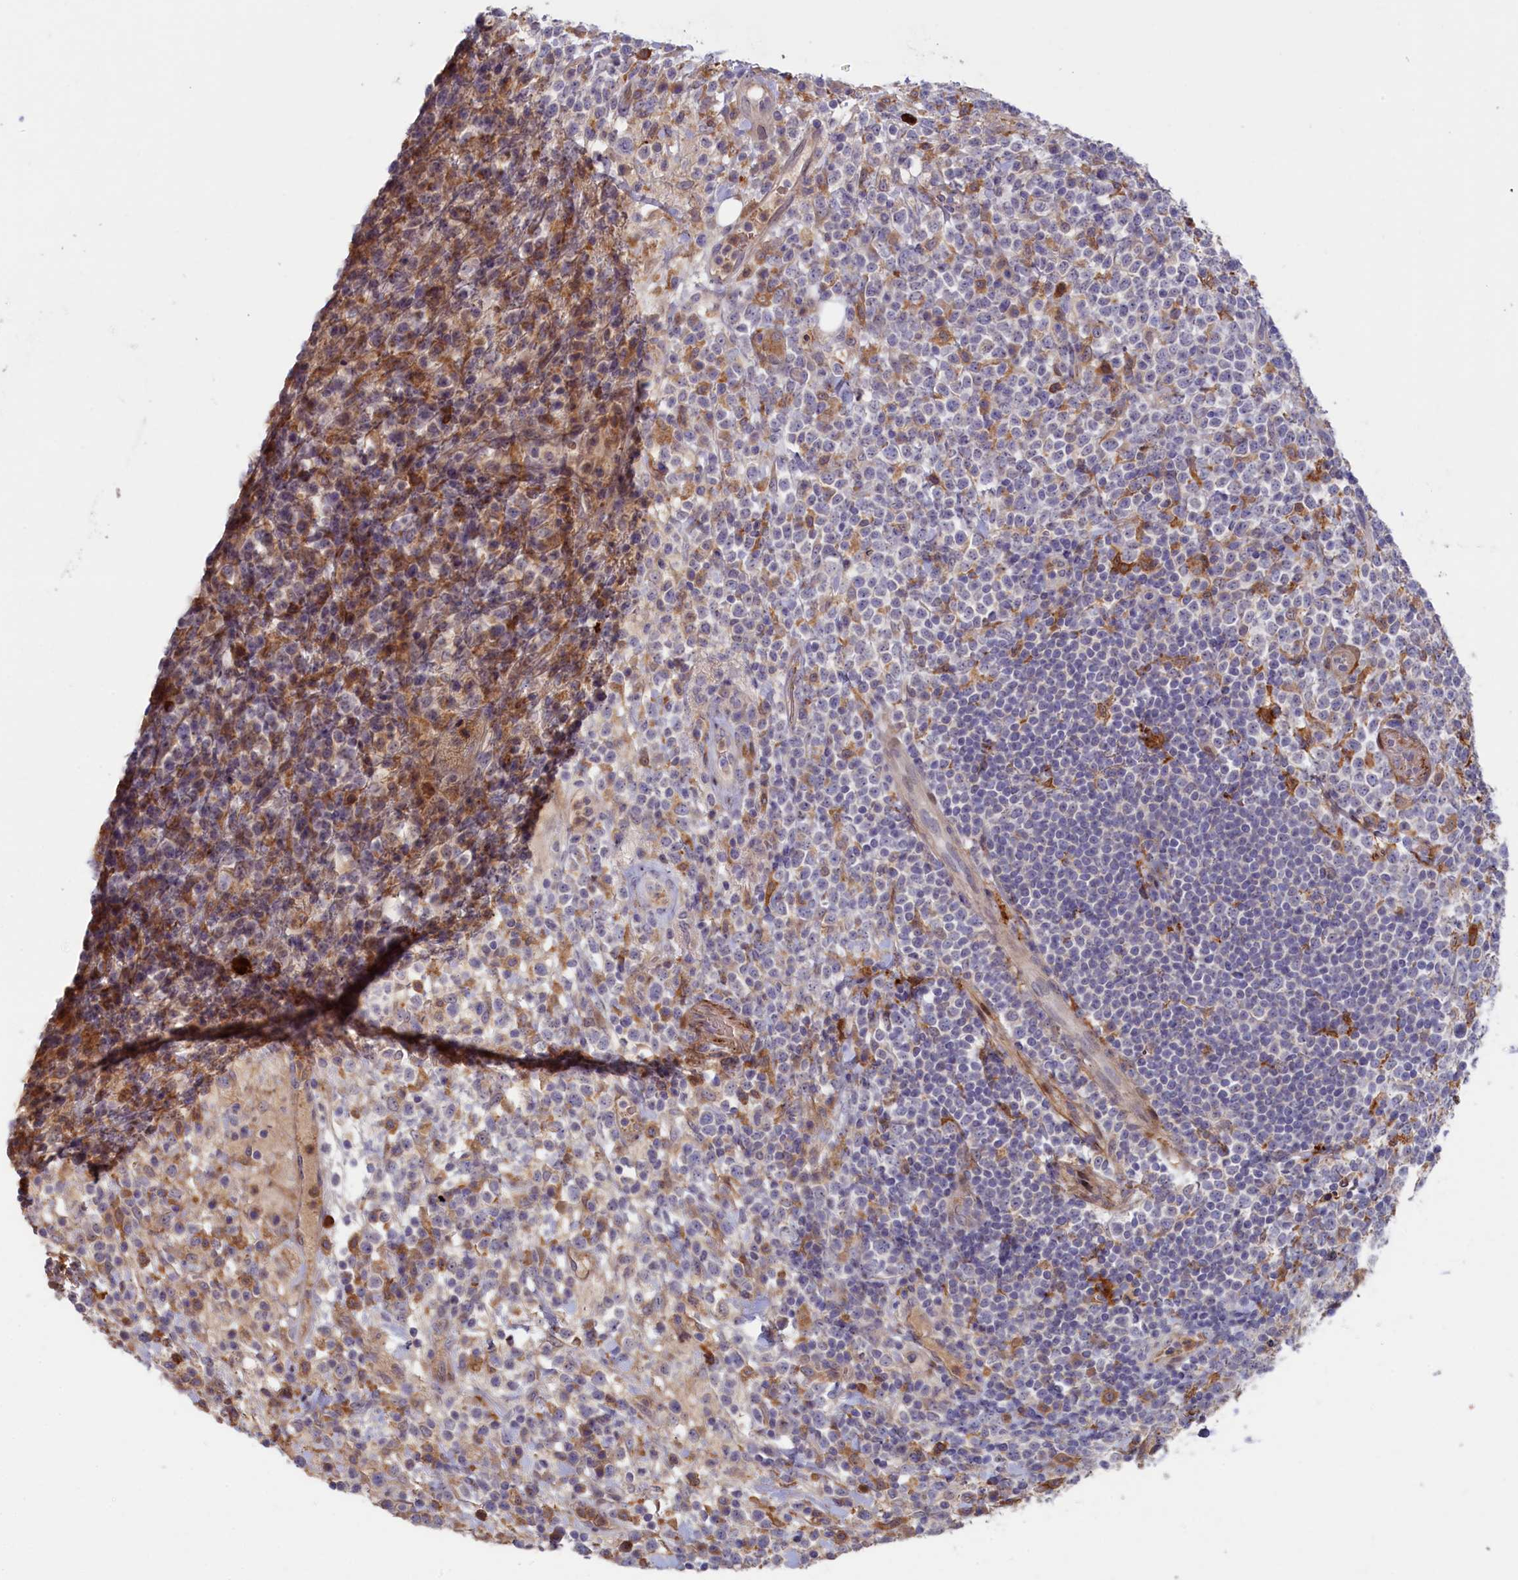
{"staining": {"intensity": "negative", "quantity": "none", "location": "none"}, "tissue": "lymphoma", "cell_type": "Tumor cells", "image_type": "cancer", "snomed": [{"axis": "morphology", "description": "Malignant lymphoma, non-Hodgkin's type, High grade"}, {"axis": "topography", "description": "Colon"}], "caption": "A high-resolution micrograph shows IHC staining of lymphoma, which exhibits no significant positivity in tumor cells.", "gene": "FERMT1", "patient": {"sex": "female", "age": 53}}